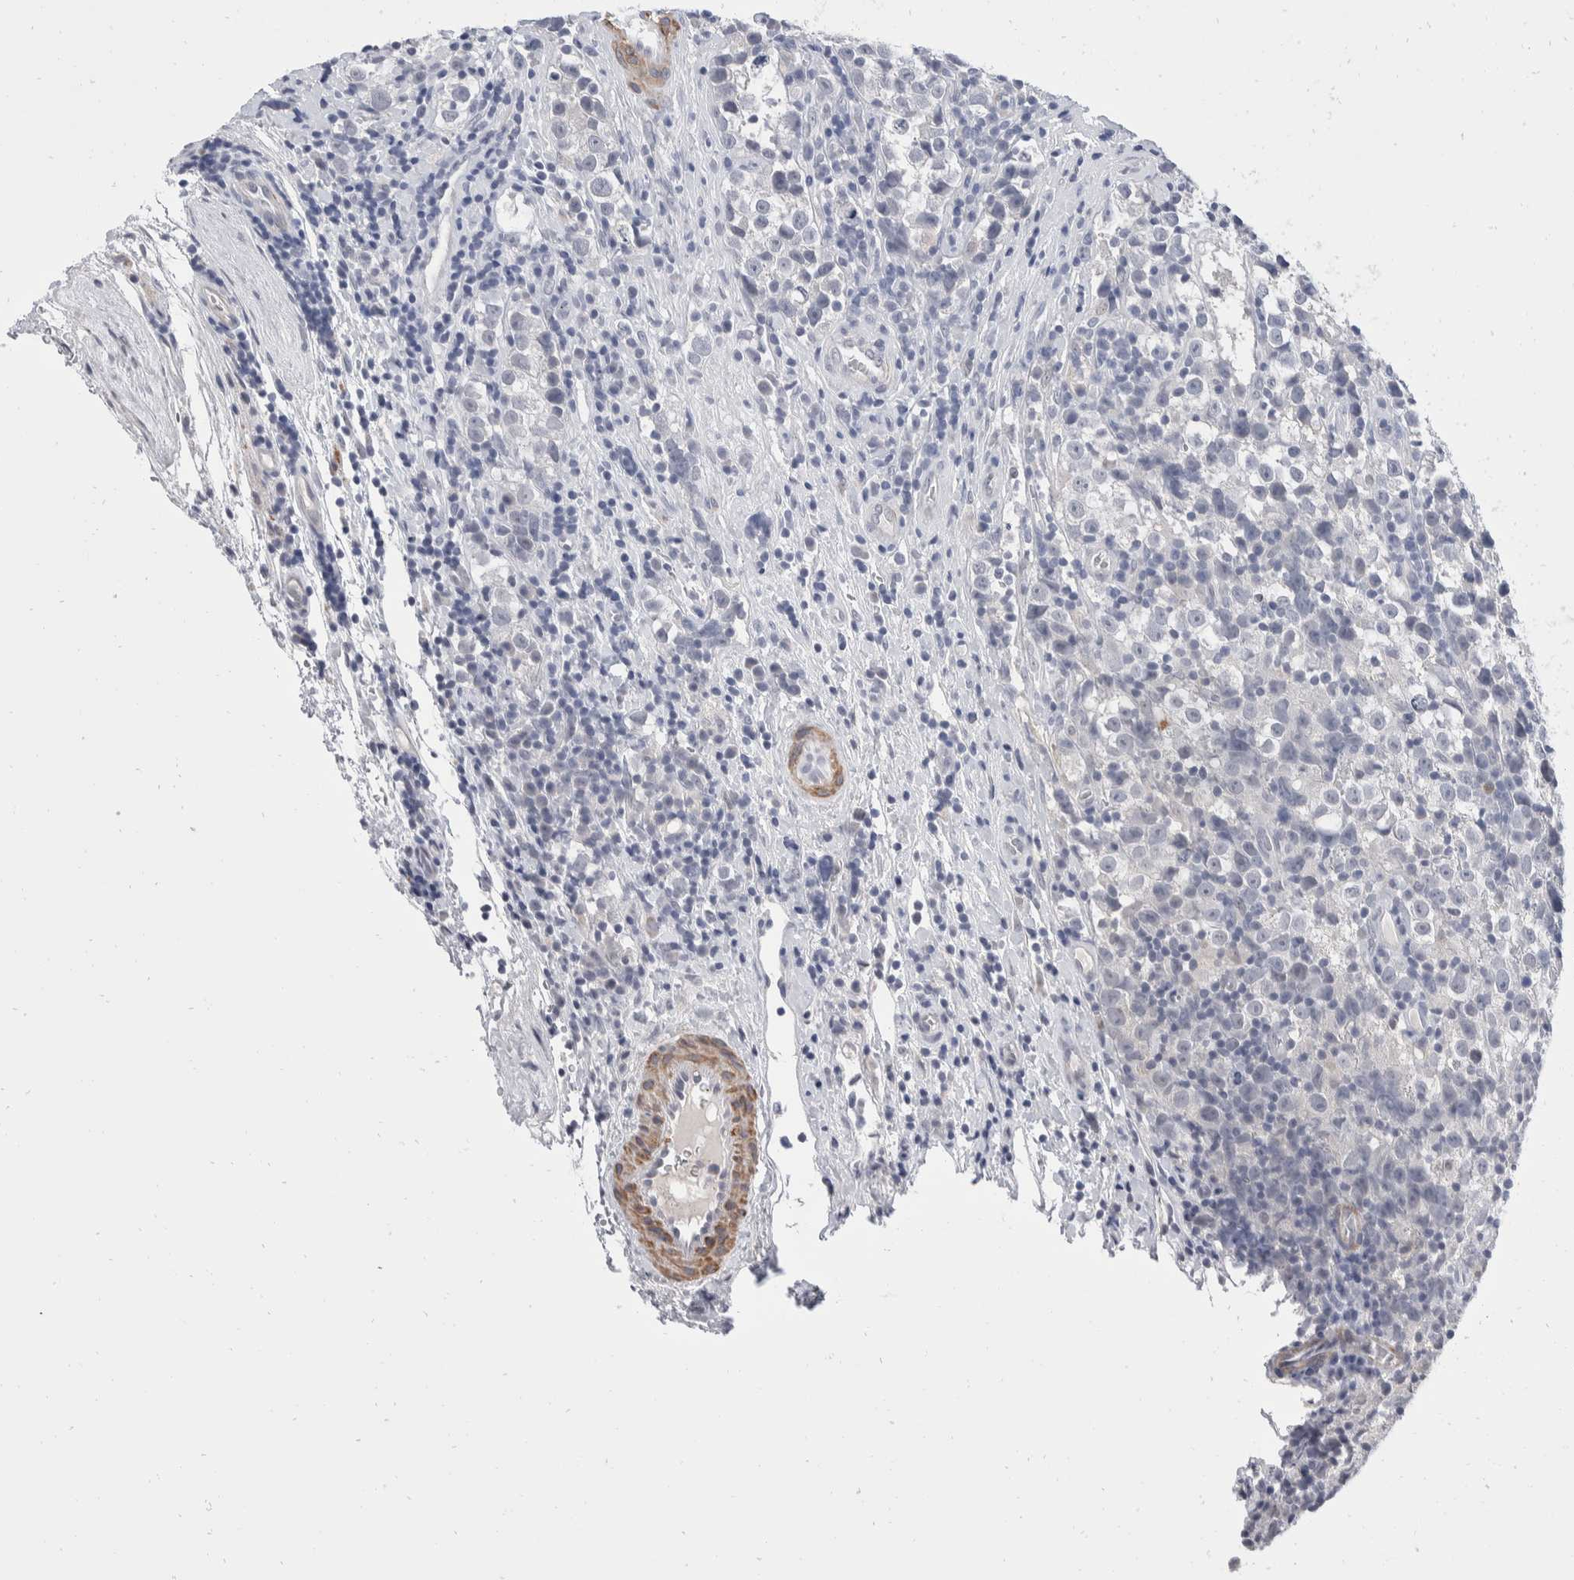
{"staining": {"intensity": "negative", "quantity": "none", "location": "none"}, "tissue": "testis cancer", "cell_type": "Tumor cells", "image_type": "cancer", "snomed": [{"axis": "morphology", "description": "Normal tissue, NOS"}, {"axis": "morphology", "description": "Seminoma, NOS"}, {"axis": "topography", "description": "Testis"}], "caption": "IHC histopathology image of neoplastic tissue: seminoma (testis) stained with DAB demonstrates no significant protein expression in tumor cells.", "gene": "CATSPERD", "patient": {"sex": "male", "age": 43}}